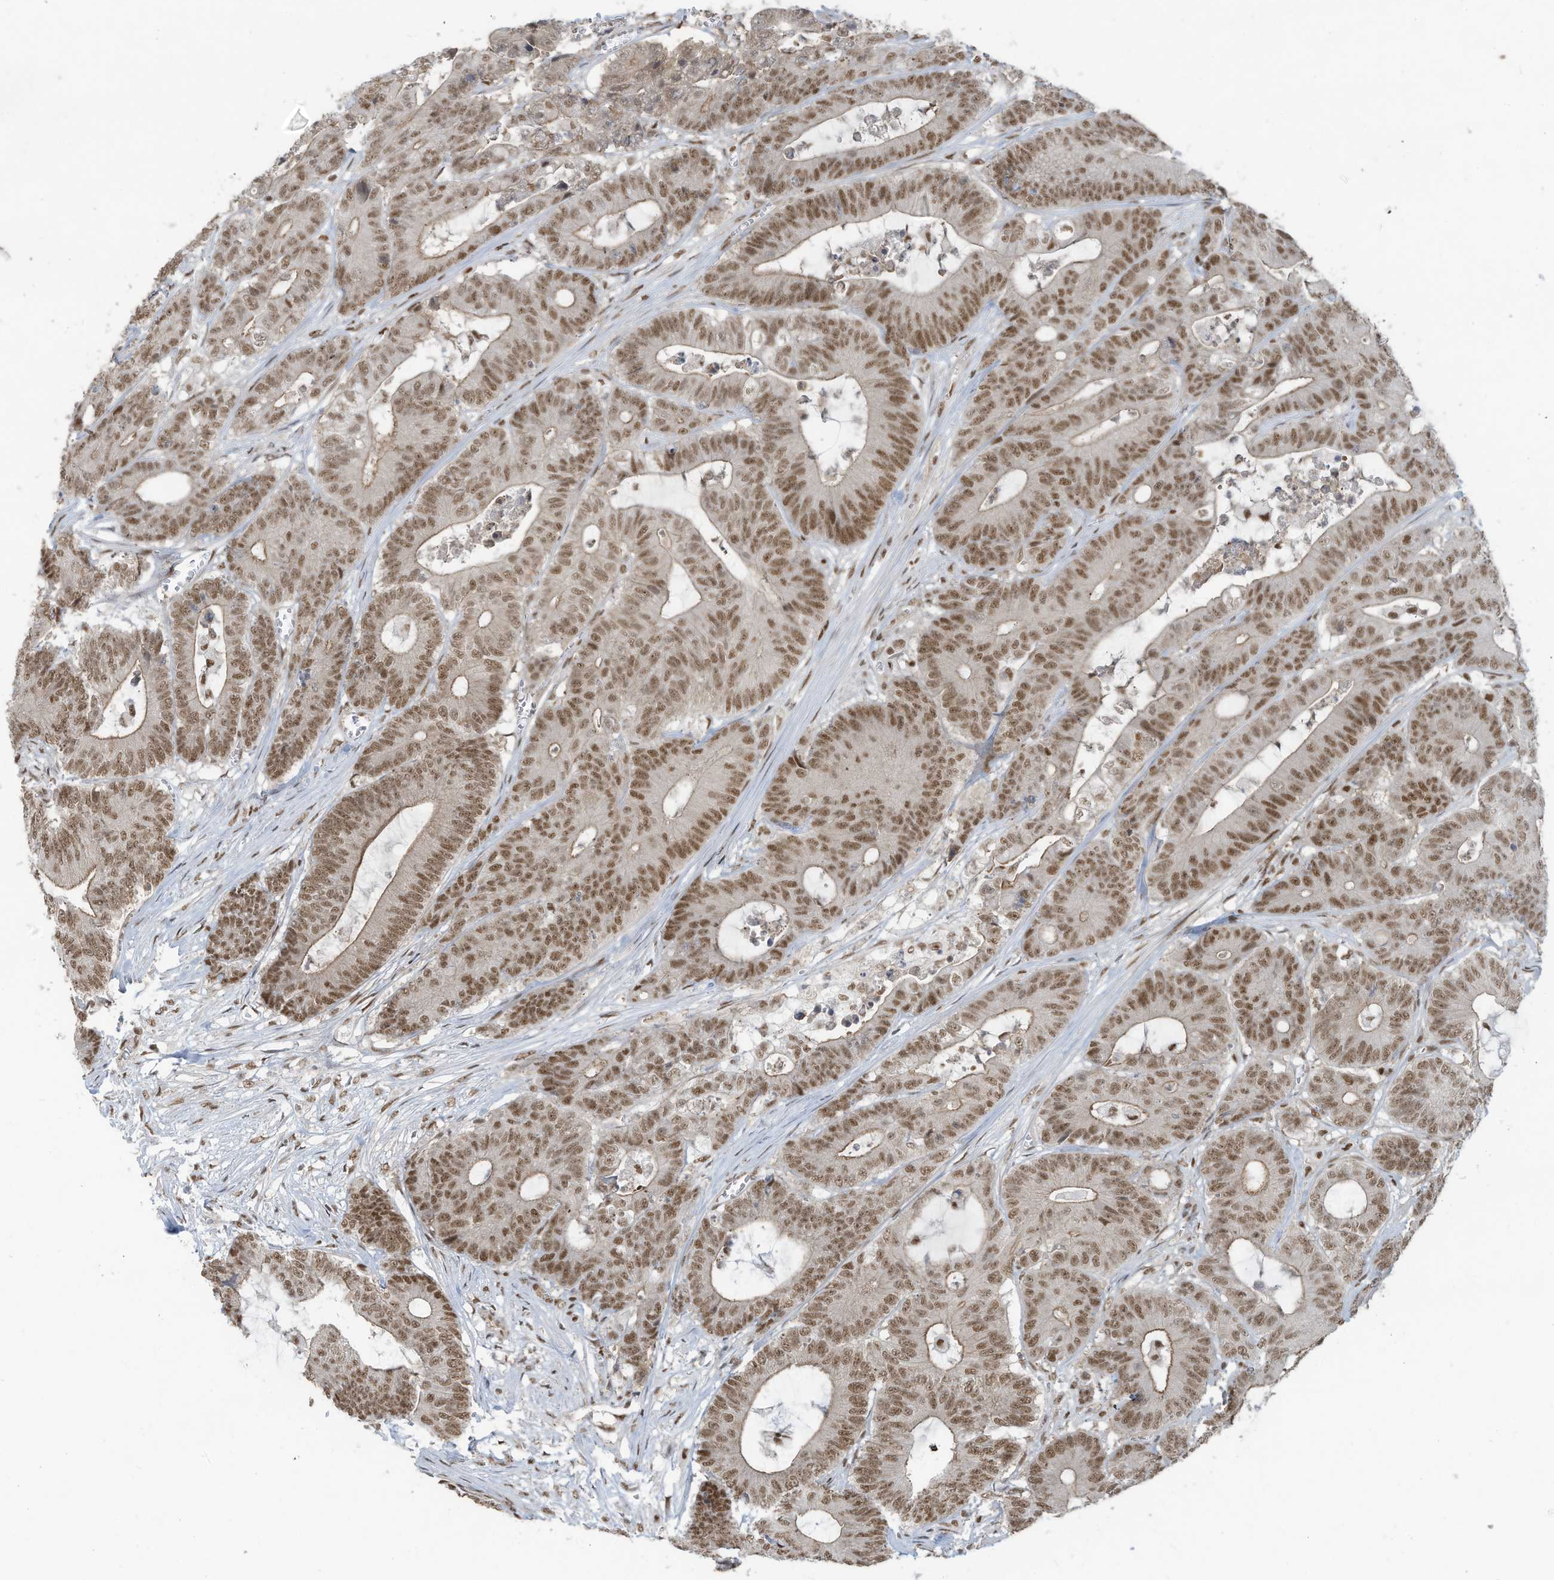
{"staining": {"intensity": "moderate", "quantity": ">75%", "location": "cytoplasmic/membranous,nuclear"}, "tissue": "colorectal cancer", "cell_type": "Tumor cells", "image_type": "cancer", "snomed": [{"axis": "morphology", "description": "Adenocarcinoma, NOS"}, {"axis": "topography", "description": "Colon"}], "caption": "About >75% of tumor cells in human colorectal cancer demonstrate moderate cytoplasmic/membranous and nuclear protein staining as visualized by brown immunohistochemical staining.", "gene": "DBR1", "patient": {"sex": "female", "age": 84}}